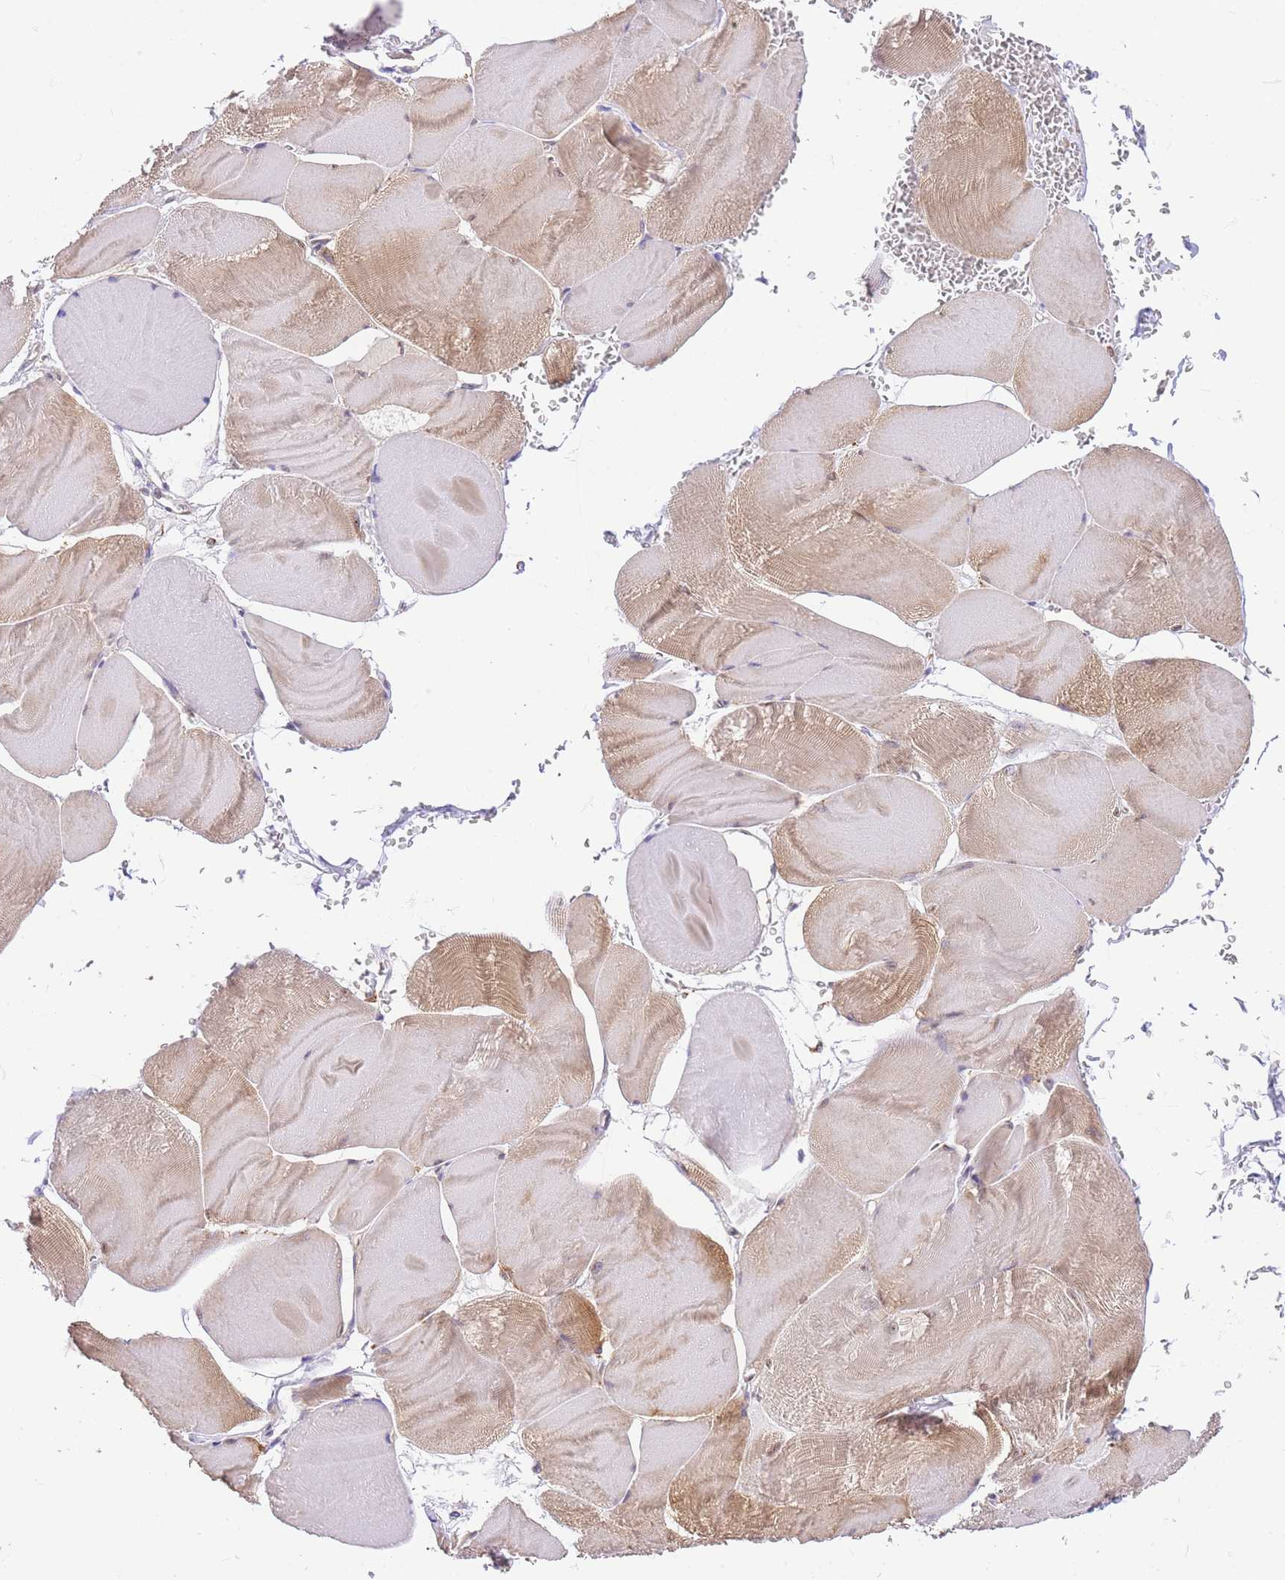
{"staining": {"intensity": "moderate", "quantity": "25%-75%", "location": "cytoplasmic/membranous"}, "tissue": "skeletal muscle", "cell_type": "Myocytes", "image_type": "normal", "snomed": [{"axis": "morphology", "description": "Normal tissue, NOS"}, {"axis": "morphology", "description": "Basal cell carcinoma"}, {"axis": "topography", "description": "Skeletal muscle"}], "caption": "Immunohistochemistry of unremarkable skeletal muscle displays medium levels of moderate cytoplasmic/membranous expression in approximately 25%-75% of myocytes.", "gene": "S100PBP", "patient": {"sex": "female", "age": 64}}